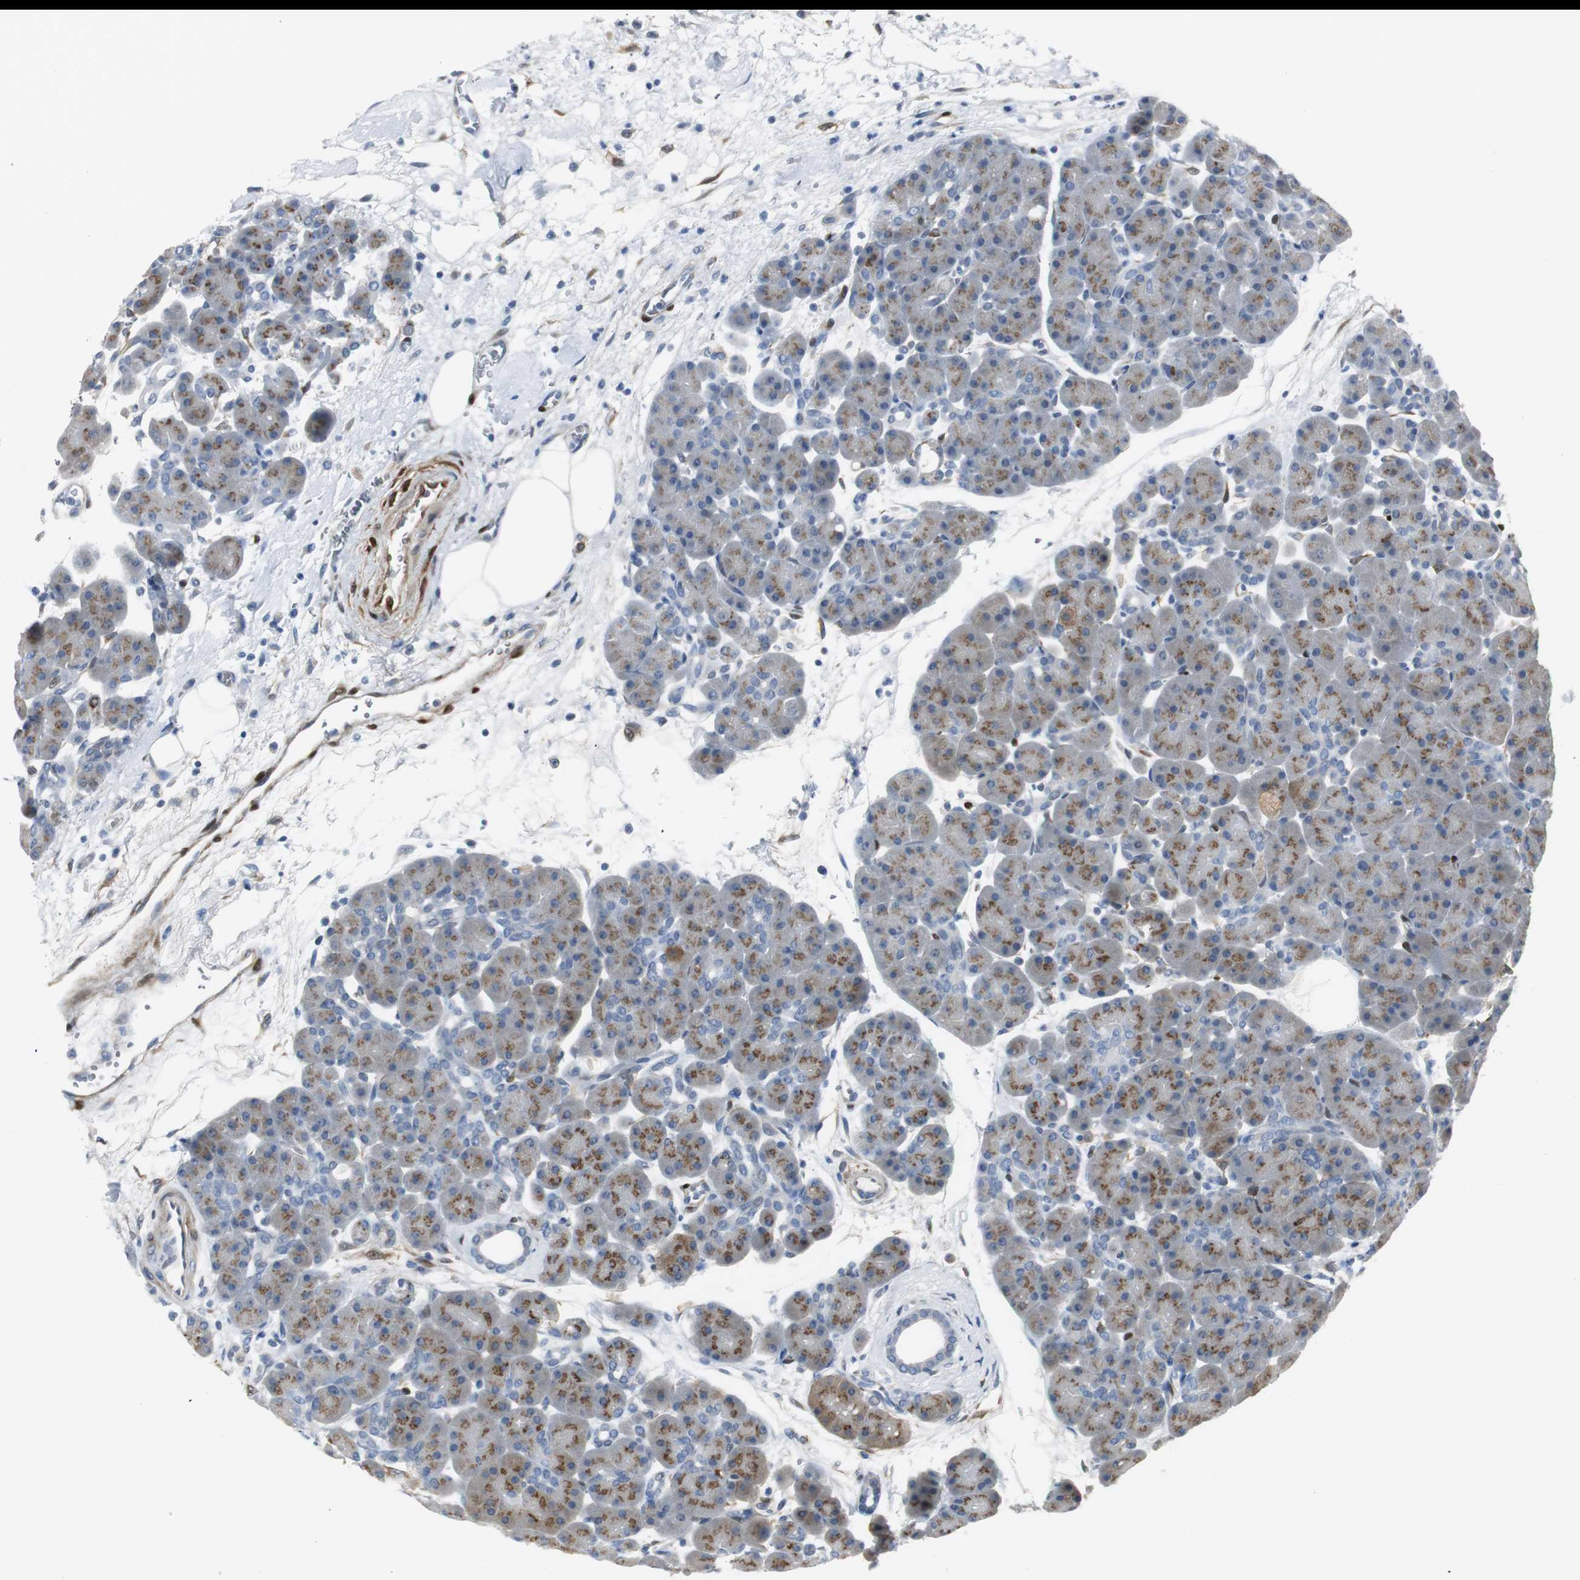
{"staining": {"intensity": "moderate", "quantity": "25%-75%", "location": "cytoplasmic/membranous"}, "tissue": "pancreas", "cell_type": "Exocrine glandular cells", "image_type": "normal", "snomed": [{"axis": "morphology", "description": "Normal tissue, NOS"}, {"axis": "topography", "description": "Pancreas"}], "caption": "Exocrine glandular cells demonstrate medium levels of moderate cytoplasmic/membranous expression in approximately 25%-75% of cells in unremarkable pancreas. The protein is stained brown, and the nuclei are stained in blue (DAB IHC with brightfield microscopy, high magnification).", "gene": "FHL2", "patient": {"sex": "male", "age": 66}}